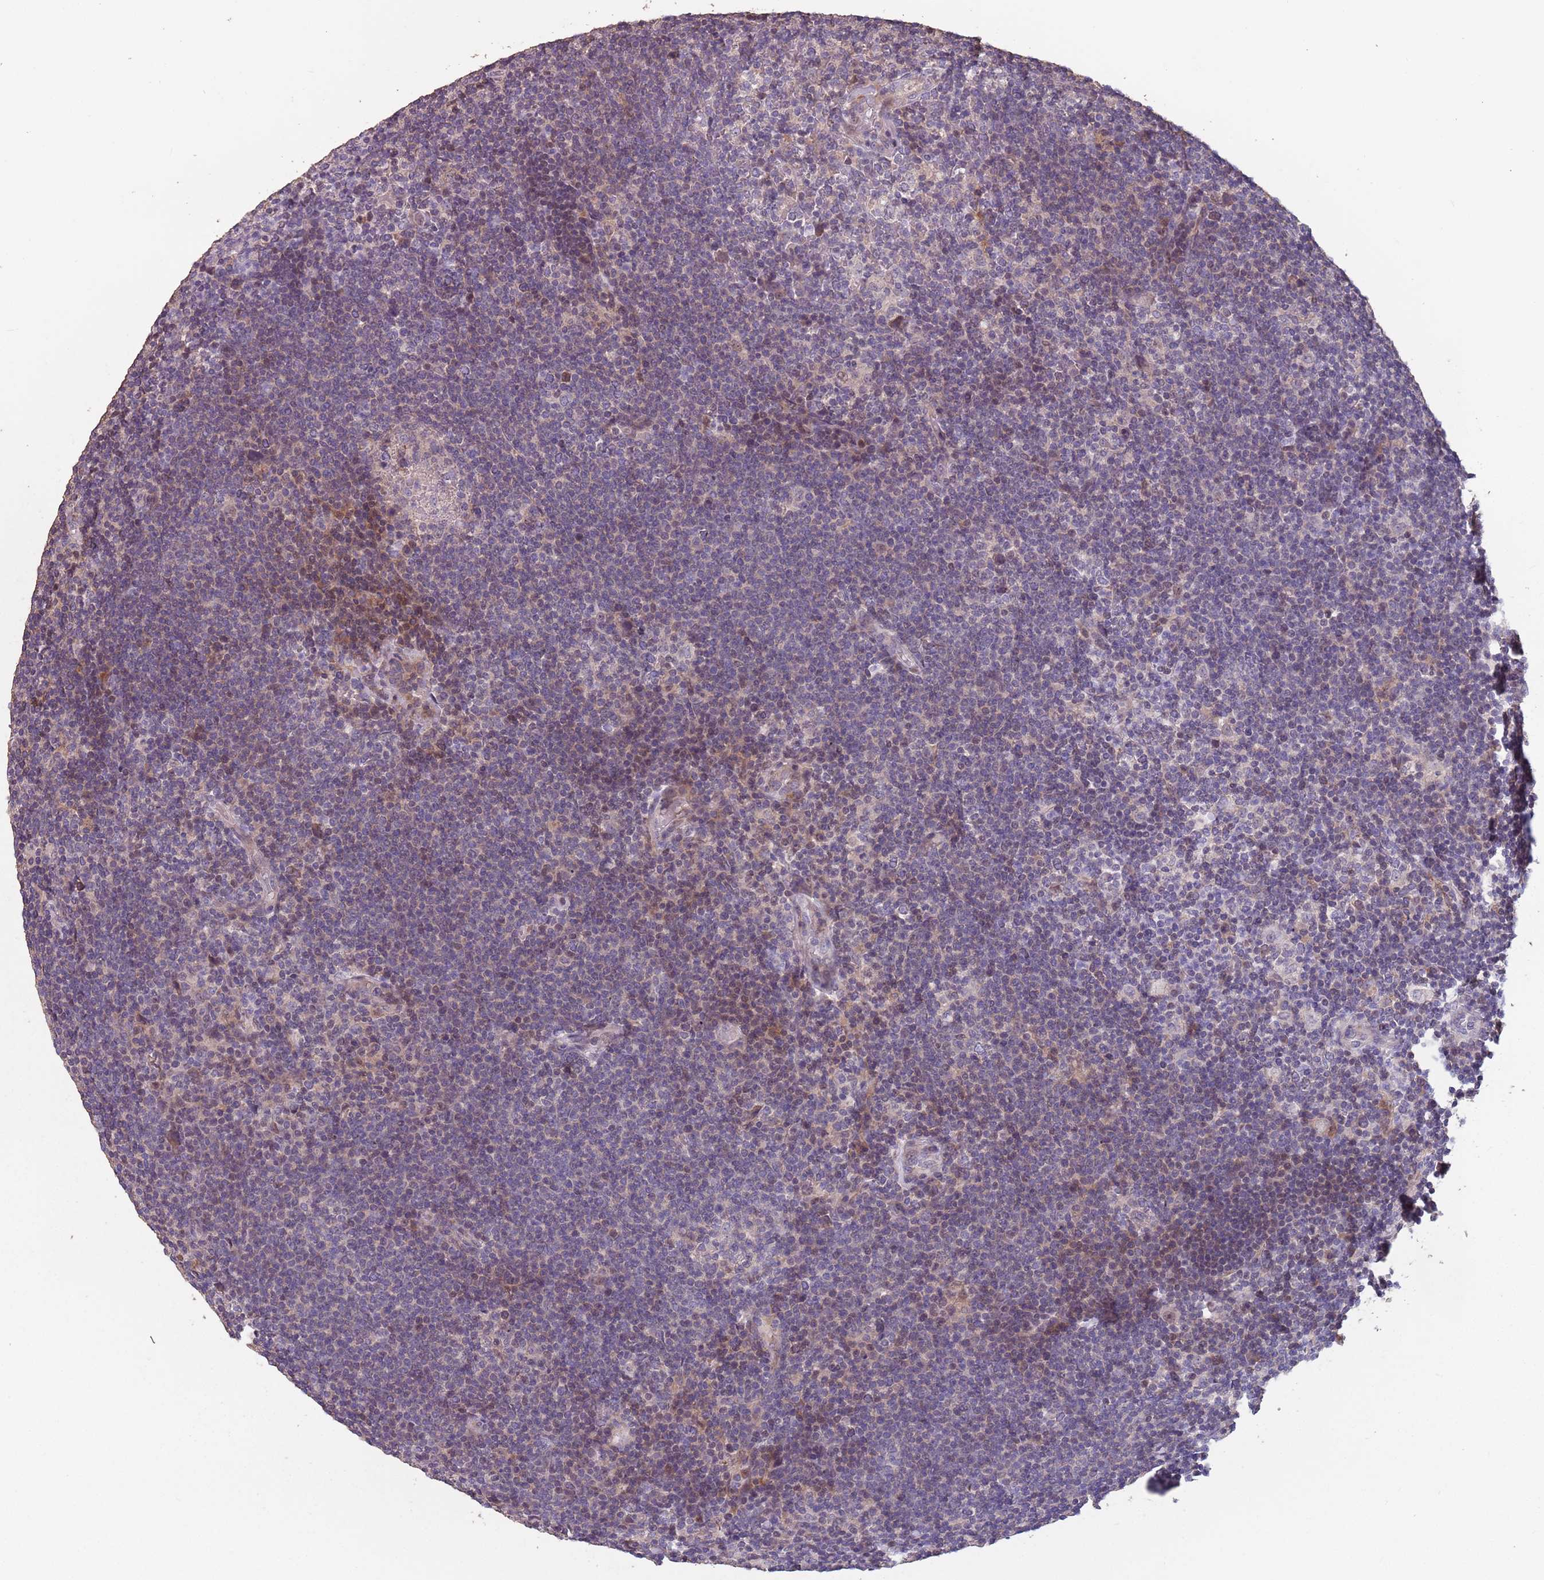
{"staining": {"intensity": "negative", "quantity": "none", "location": "none"}, "tissue": "lymphoma", "cell_type": "Tumor cells", "image_type": "cancer", "snomed": [{"axis": "morphology", "description": "Hodgkin's disease, NOS"}, {"axis": "topography", "description": "Lymph node"}], "caption": "Tumor cells show no significant expression in lymphoma. The staining was performed using DAB (3,3'-diaminobenzidine) to visualize the protein expression in brown, while the nuclei were stained in blue with hematoxylin (Magnification: 20x).", "gene": "MBD3L1", "patient": {"sex": "female", "age": 57}}